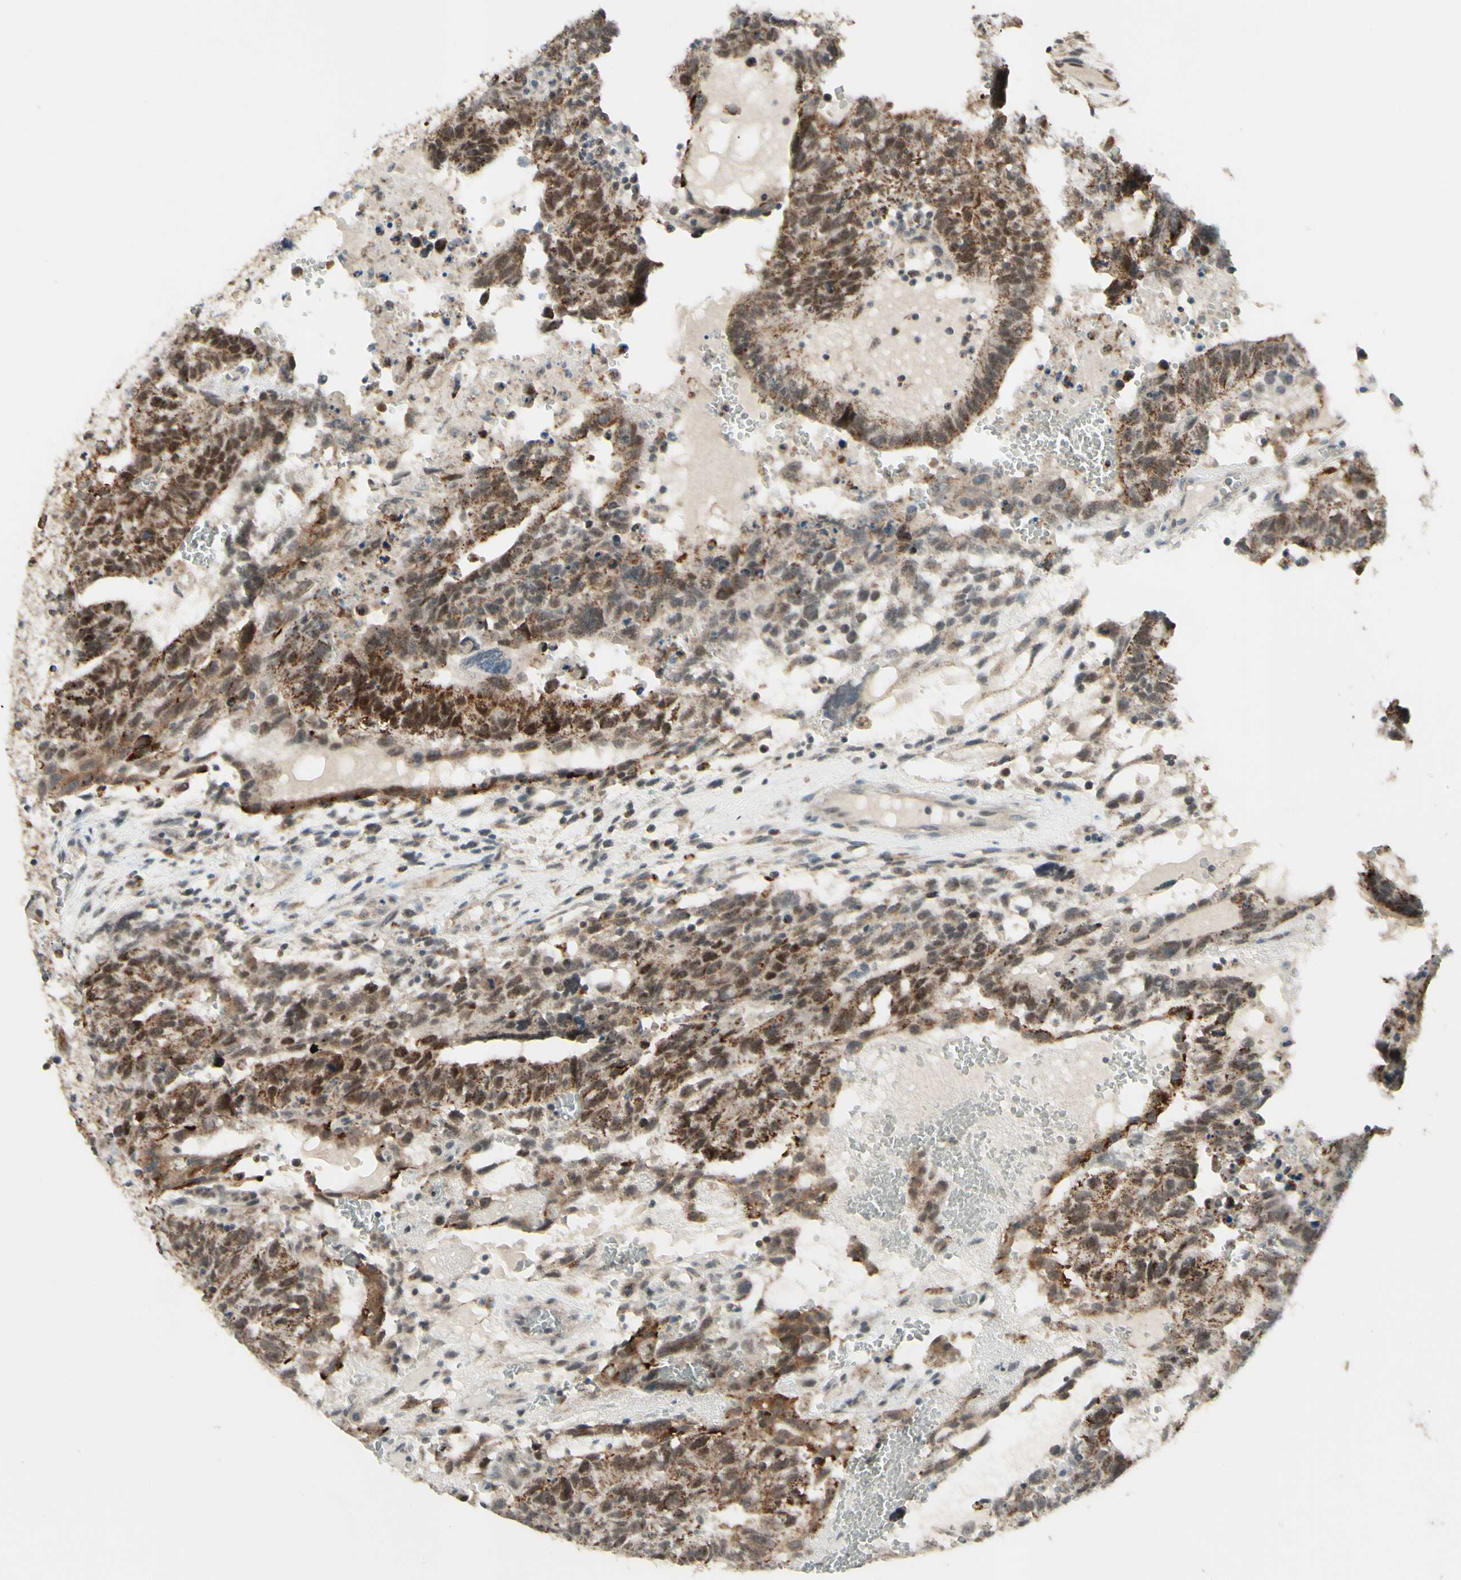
{"staining": {"intensity": "strong", "quantity": ">75%", "location": "cytoplasmic/membranous,nuclear"}, "tissue": "testis cancer", "cell_type": "Tumor cells", "image_type": "cancer", "snomed": [{"axis": "morphology", "description": "Seminoma, NOS"}, {"axis": "morphology", "description": "Carcinoma, Embryonal, NOS"}, {"axis": "topography", "description": "Testis"}], "caption": "High-magnification brightfield microscopy of testis cancer stained with DAB (3,3'-diaminobenzidine) (brown) and counterstained with hematoxylin (blue). tumor cells exhibit strong cytoplasmic/membranous and nuclear staining is present in approximately>75% of cells. (brown staining indicates protein expression, while blue staining denotes nuclei).", "gene": "DHRS3", "patient": {"sex": "male", "age": 52}}